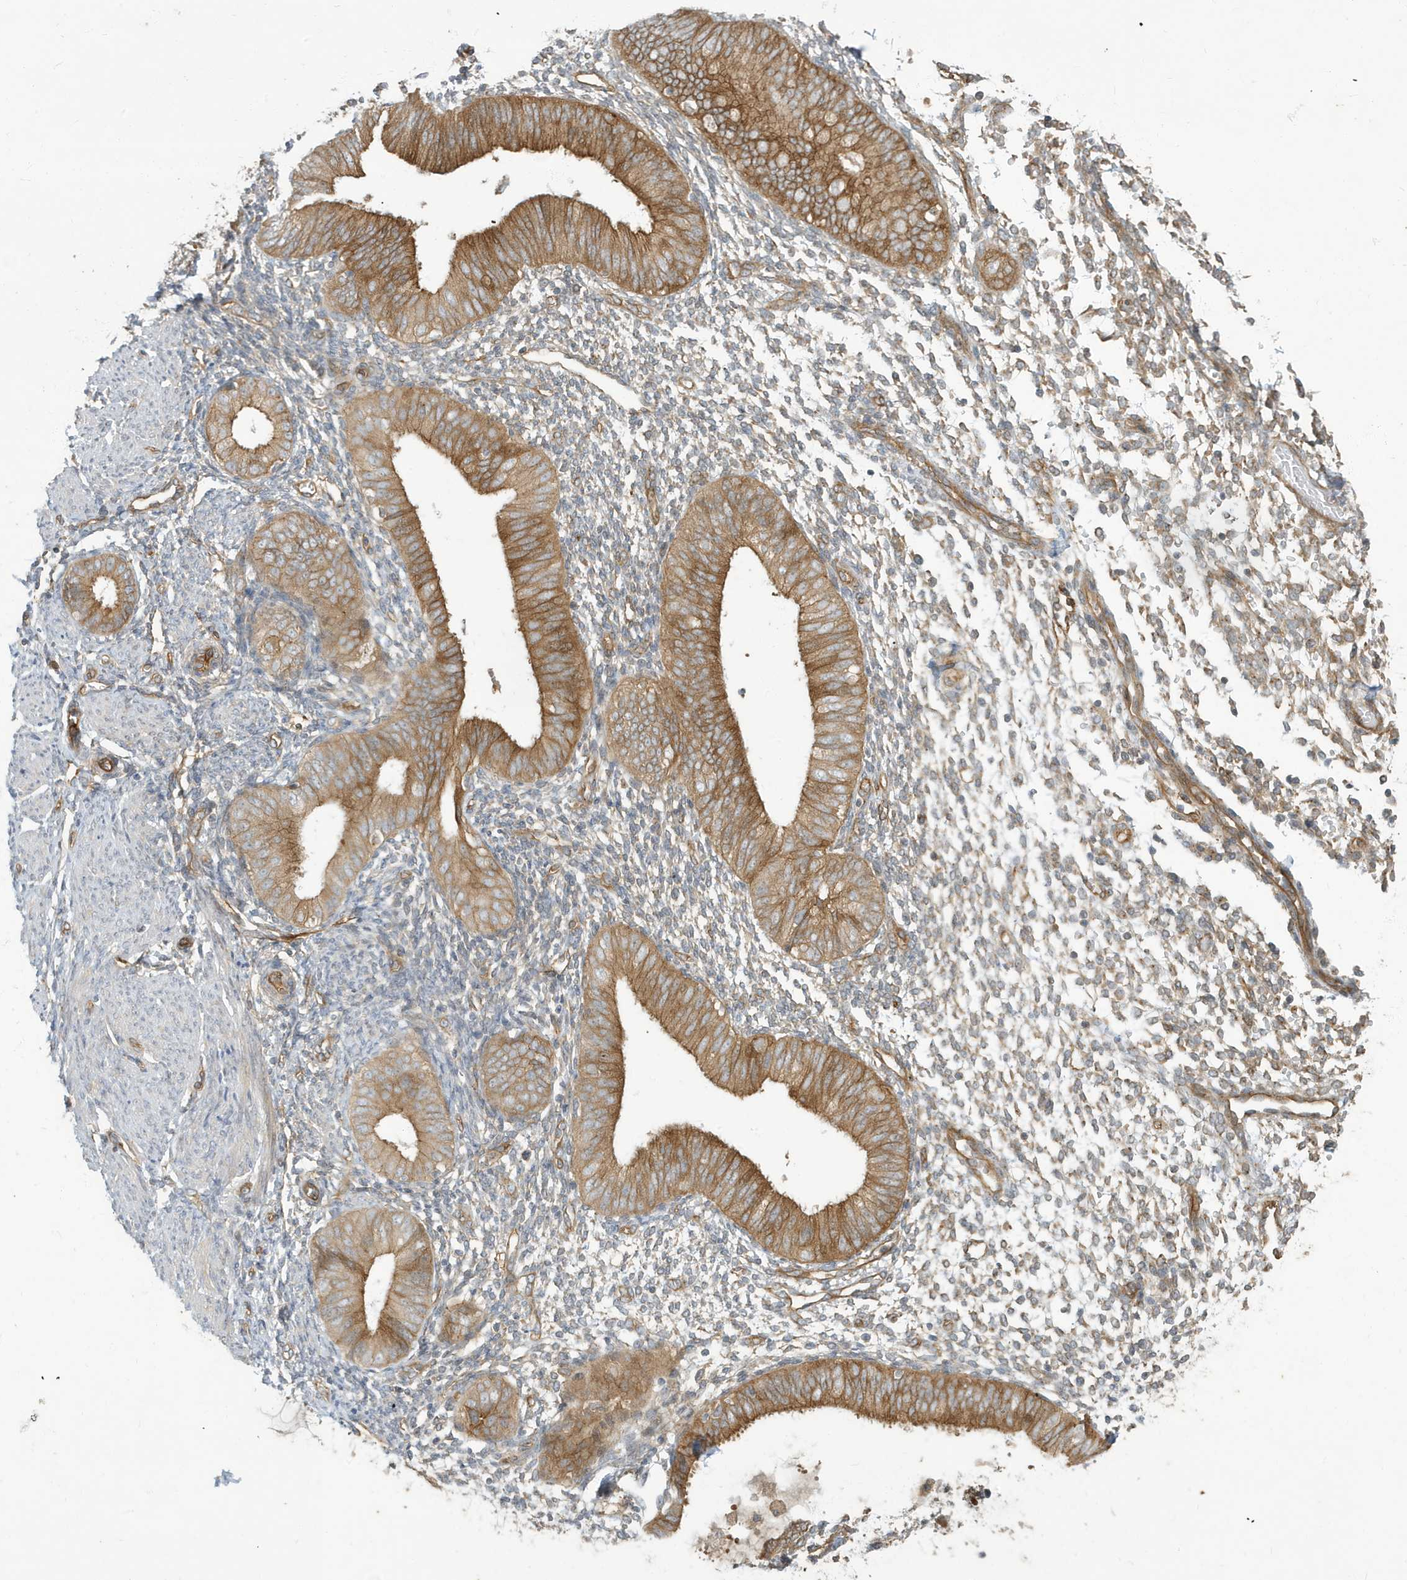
{"staining": {"intensity": "weak", "quantity": "25%-75%", "location": "cytoplasmic/membranous"}, "tissue": "endometrium", "cell_type": "Cells in endometrial stroma", "image_type": "normal", "snomed": [{"axis": "morphology", "description": "Normal tissue, NOS"}, {"axis": "topography", "description": "Uterus"}, {"axis": "topography", "description": "Endometrium"}], "caption": "Endometrium stained with immunohistochemistry (IHC) shows weak cytoplasmic/membranous staining in approximately 25%-75% of cells in endometrial stroma. The staining is performed using DAB brown chromogen to label protein expression. The nuclei are counter-stained blue using hematoxylin.", "gene": "ATP23", "patient": {"sex": "female", "age": 48}}